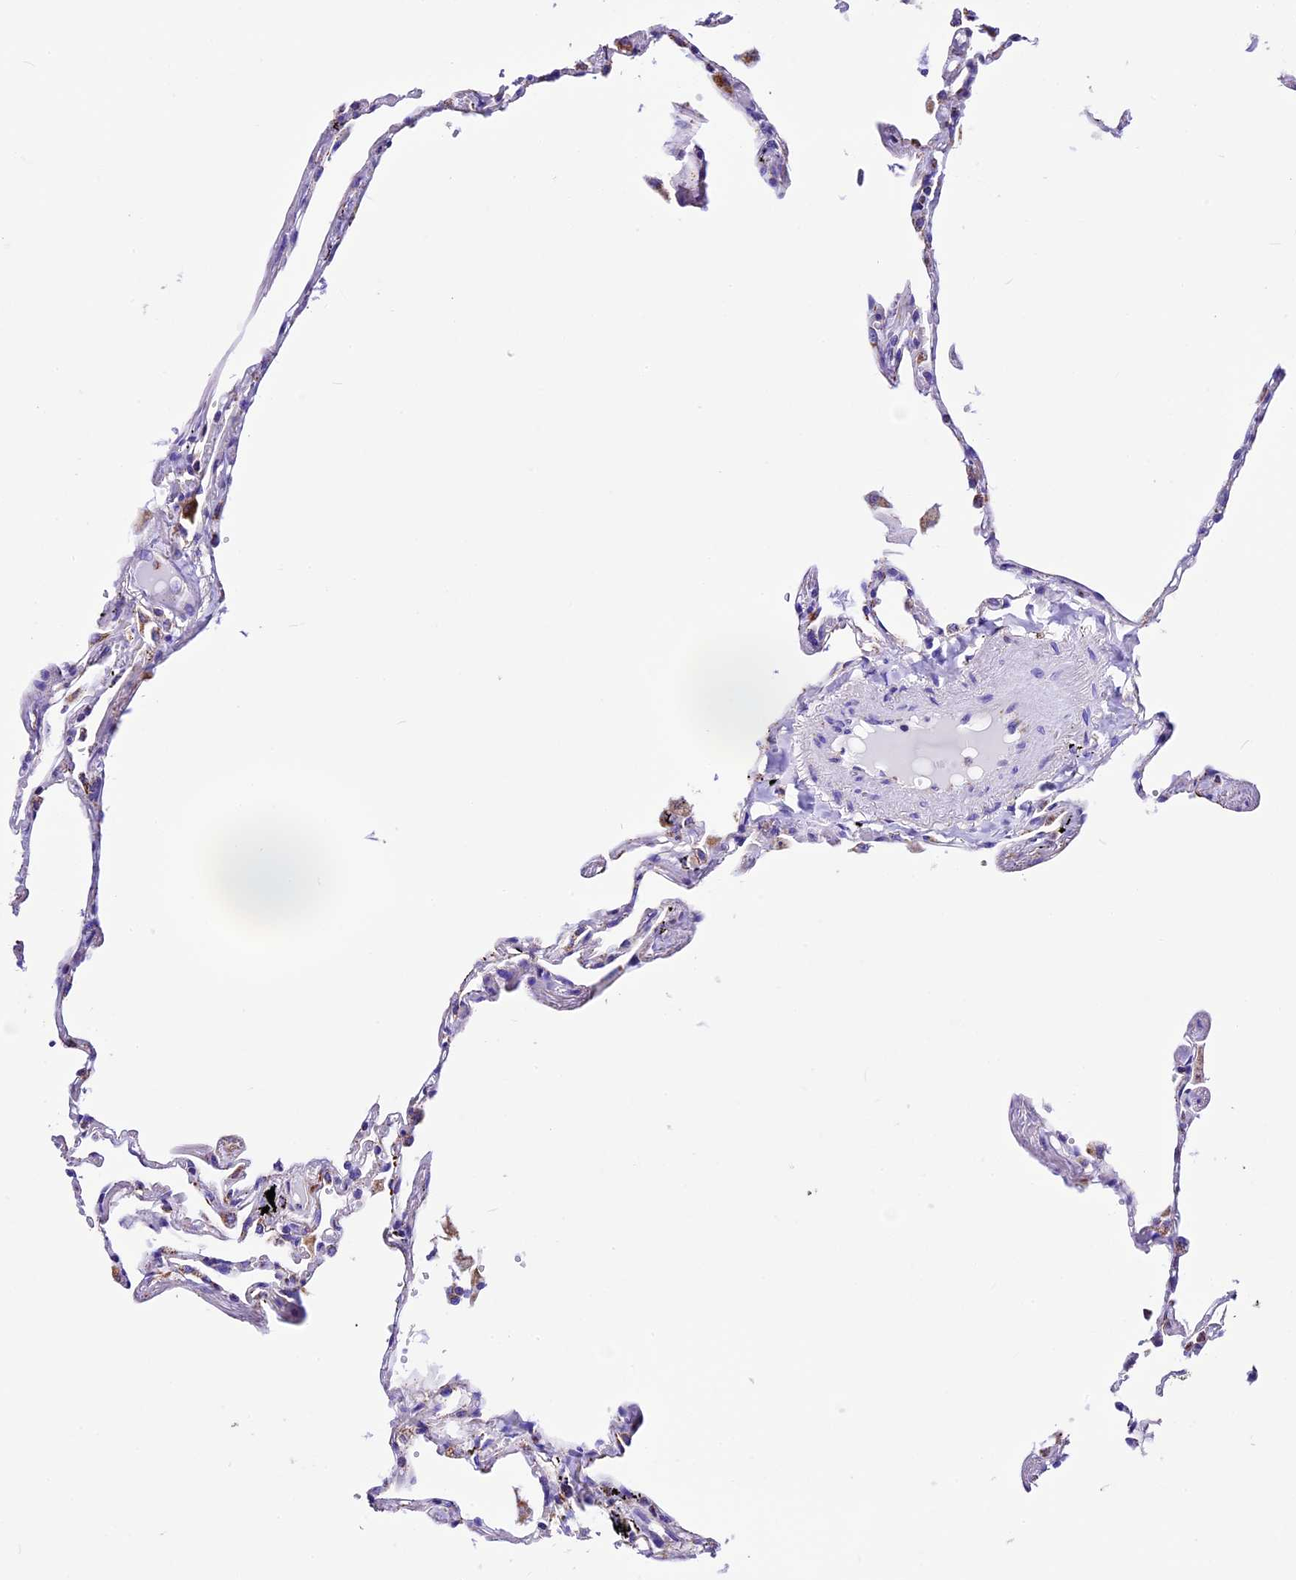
{"staining": {"intensity": "weak", "quantity": "<25%", "location": "cytoplasmic/membranous"}, "tissue": "lung", "cell_type": "Alveolar cells", "image_type": "normal", "snomed": [{"axis": "morphology", "description": "Normal tissue, NOS"}, {"axis": "topography", "description": "Lung"}], "caption": "A histopathology image of lung stained for a protein shows no brown staining in alveolar cells. (DAB (3,3'-diaminobenzidine) immunohistochemistry (IHC) visualized using brightfield microscopy, high magnification).", "gene": "DCAF5", "patient": {"sex": "female", "age": 67}}